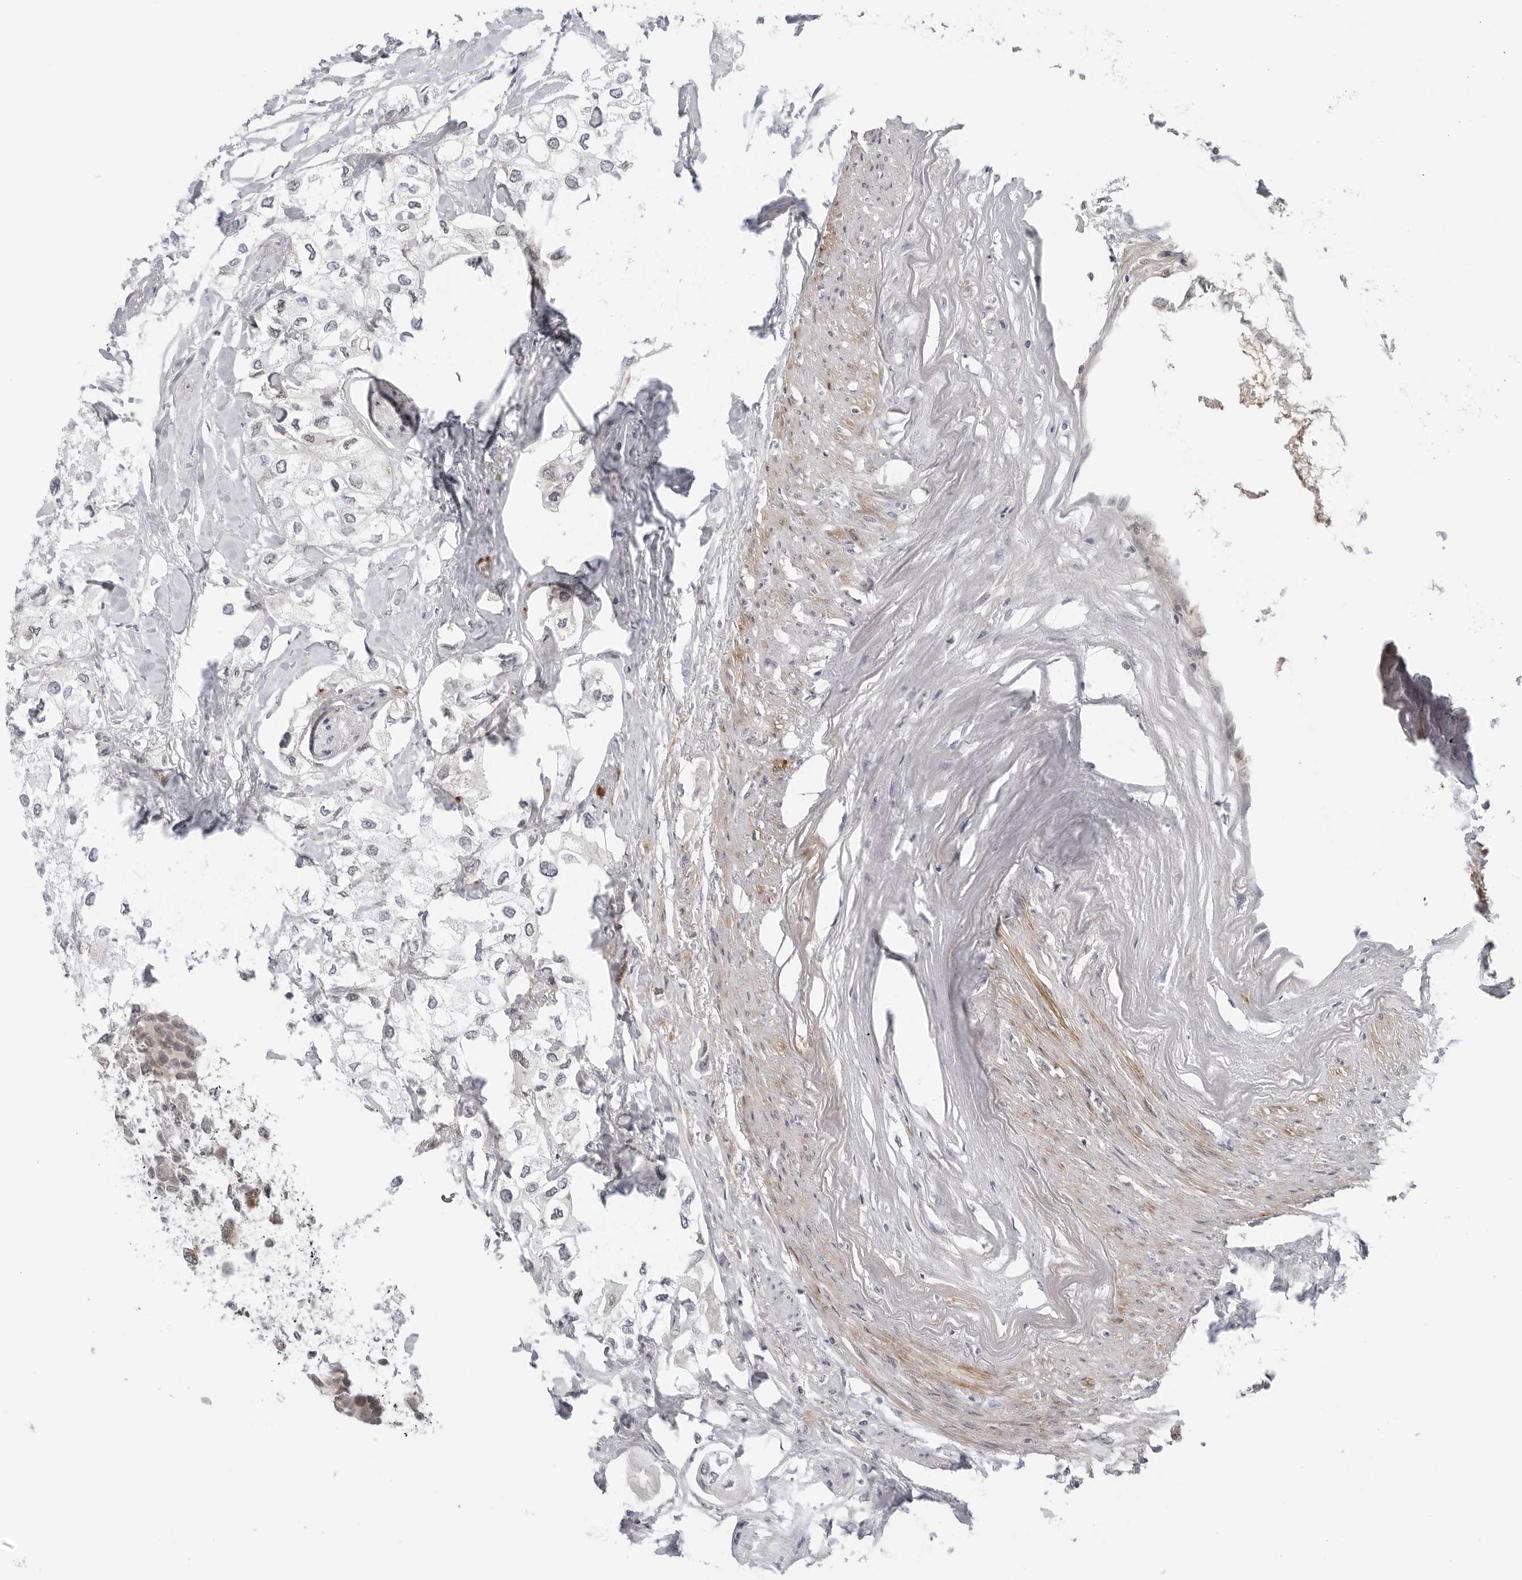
{"staining": {"intensity": "negative", "quantity": "none", "location": "none"}, "tissue": "urothelial cancer", "cell_type": "Tumor cells", "image_type": "cancer", "snomed": [{"axis": "morphology", "description": "Urothelial carcinoma, High grade"}, {"axis": "topography", "description": "Urinary bladder"}], "caption": "IHC of high-grade urothelial carcinoma exhibits no staining in tumor cells.", "gene": "SUGCT", "patient": {"sex": "male", "age": 64}}